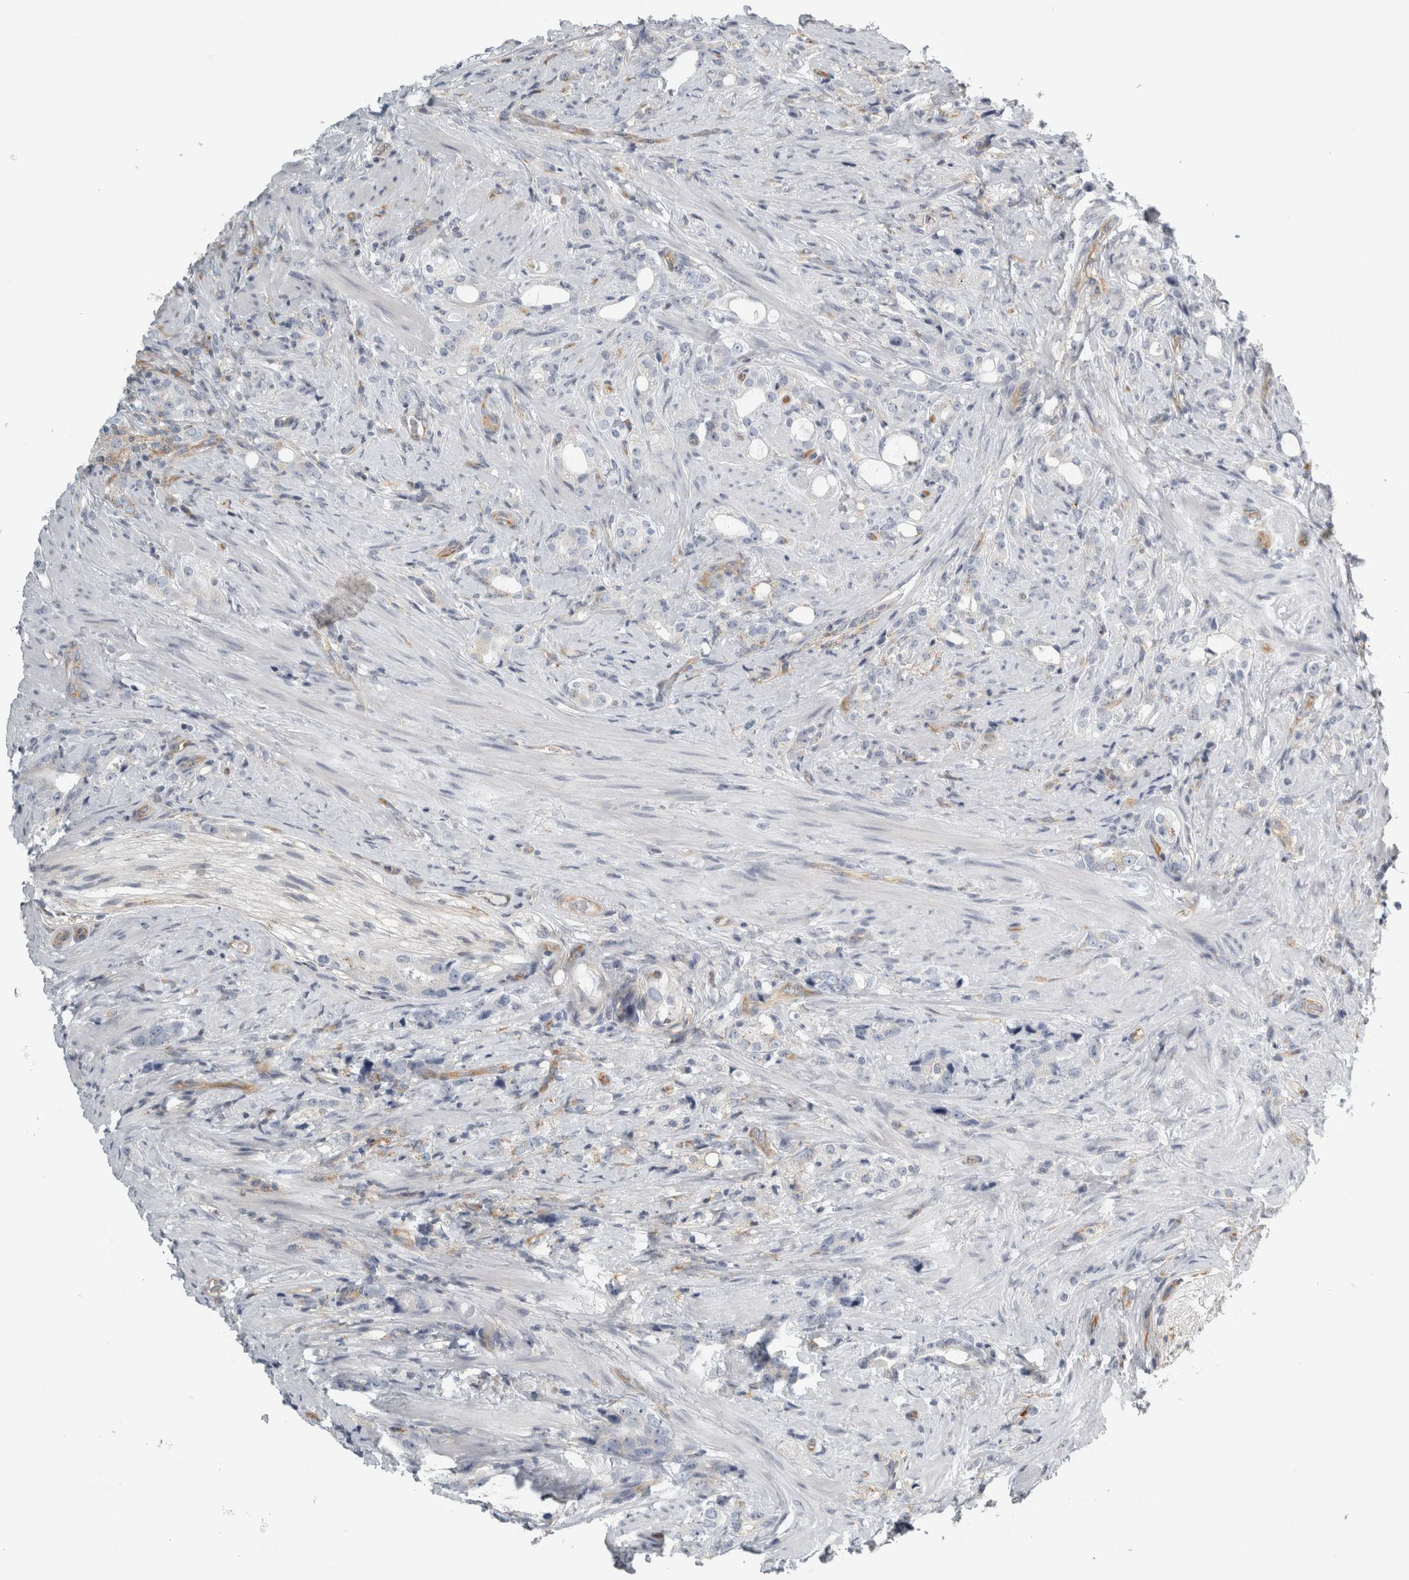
{"staining": {"intensity": "negative", "quantity": "none", "location": "none"}, "tissue": "prostate cancer", "cell_type": "Tumor cells", "image_type": "cancer", "snomed": [{"axis": "morphology", "description": "Adenocarcinoma, High grade"}, {"axis": "topography", "description": "Prostate"}], "caption": "The histopathology image reveals no significant staining in tumor cells of prostate cancer. (Stains: DAB (3,3'-diaminobenzidine) immunohistochemistry with hematoxylin counter stain, Microscopy: brightfield microscopy at high magnification).", "gene": "PEX6", "patient": {"sex": "male", "age": 63}}